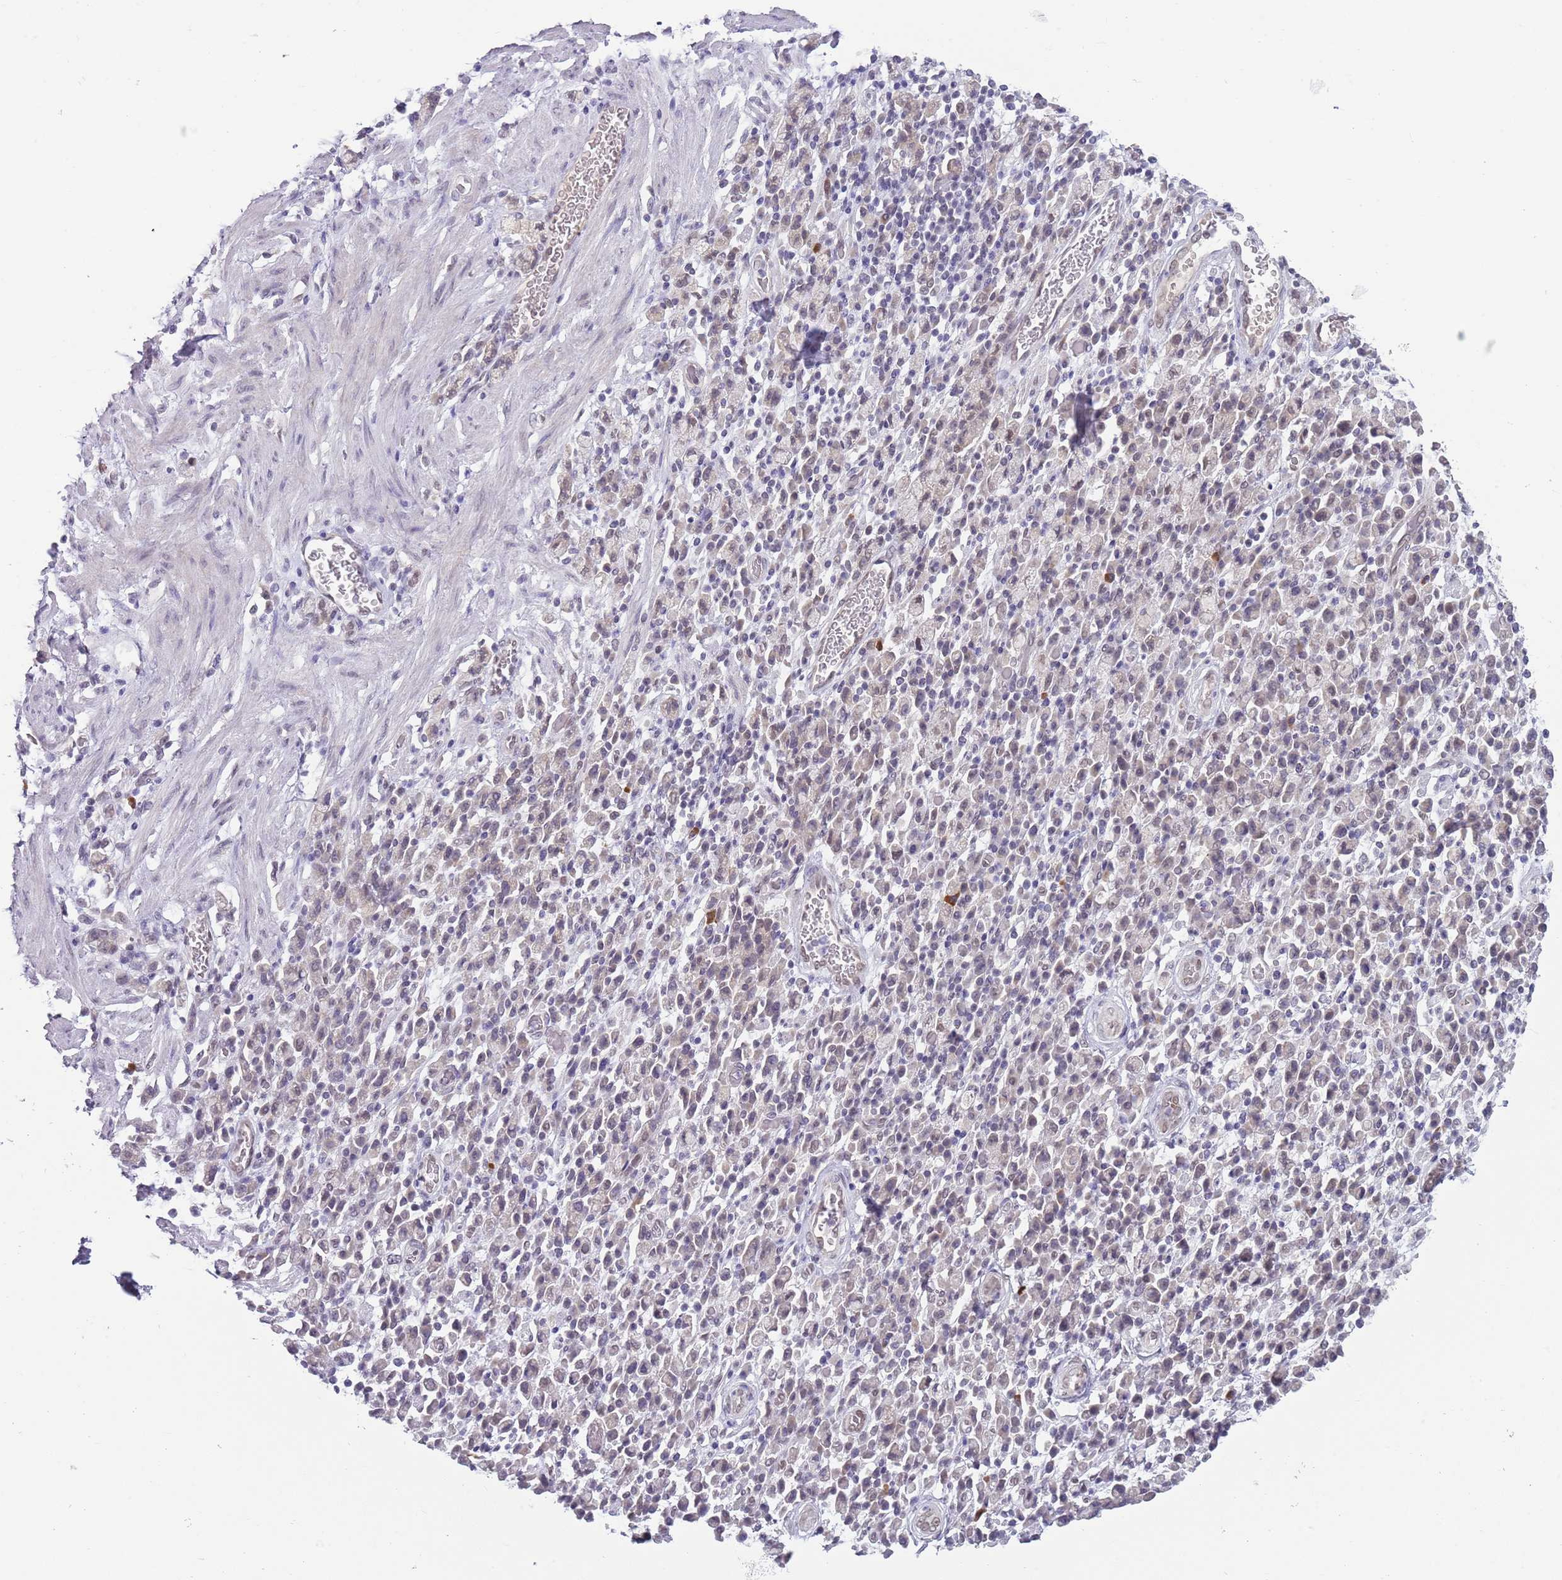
{"staining": {"intensity": "negative", "quantity": "none", "location": "none"}, "tissue": "stomach cancer", "cell_type": "Tumor cells", "image_type": "cancer", "snomed": [{"axis": "morphology", "description": "Adenocarcinoma, NOS"}, {"axis": "topography", "description": "Stomach"}], "caption": "Immunohistochemistry (IHC) image of neoplastic tissue: stomach cancer (adenocarcinoma) stained with DAB (3,3'-diaminobenzidine) reveals no significant protein expression in tumor cells.", "gene": "TM2D1", "patient": {"sex": "male", "age": 77}}